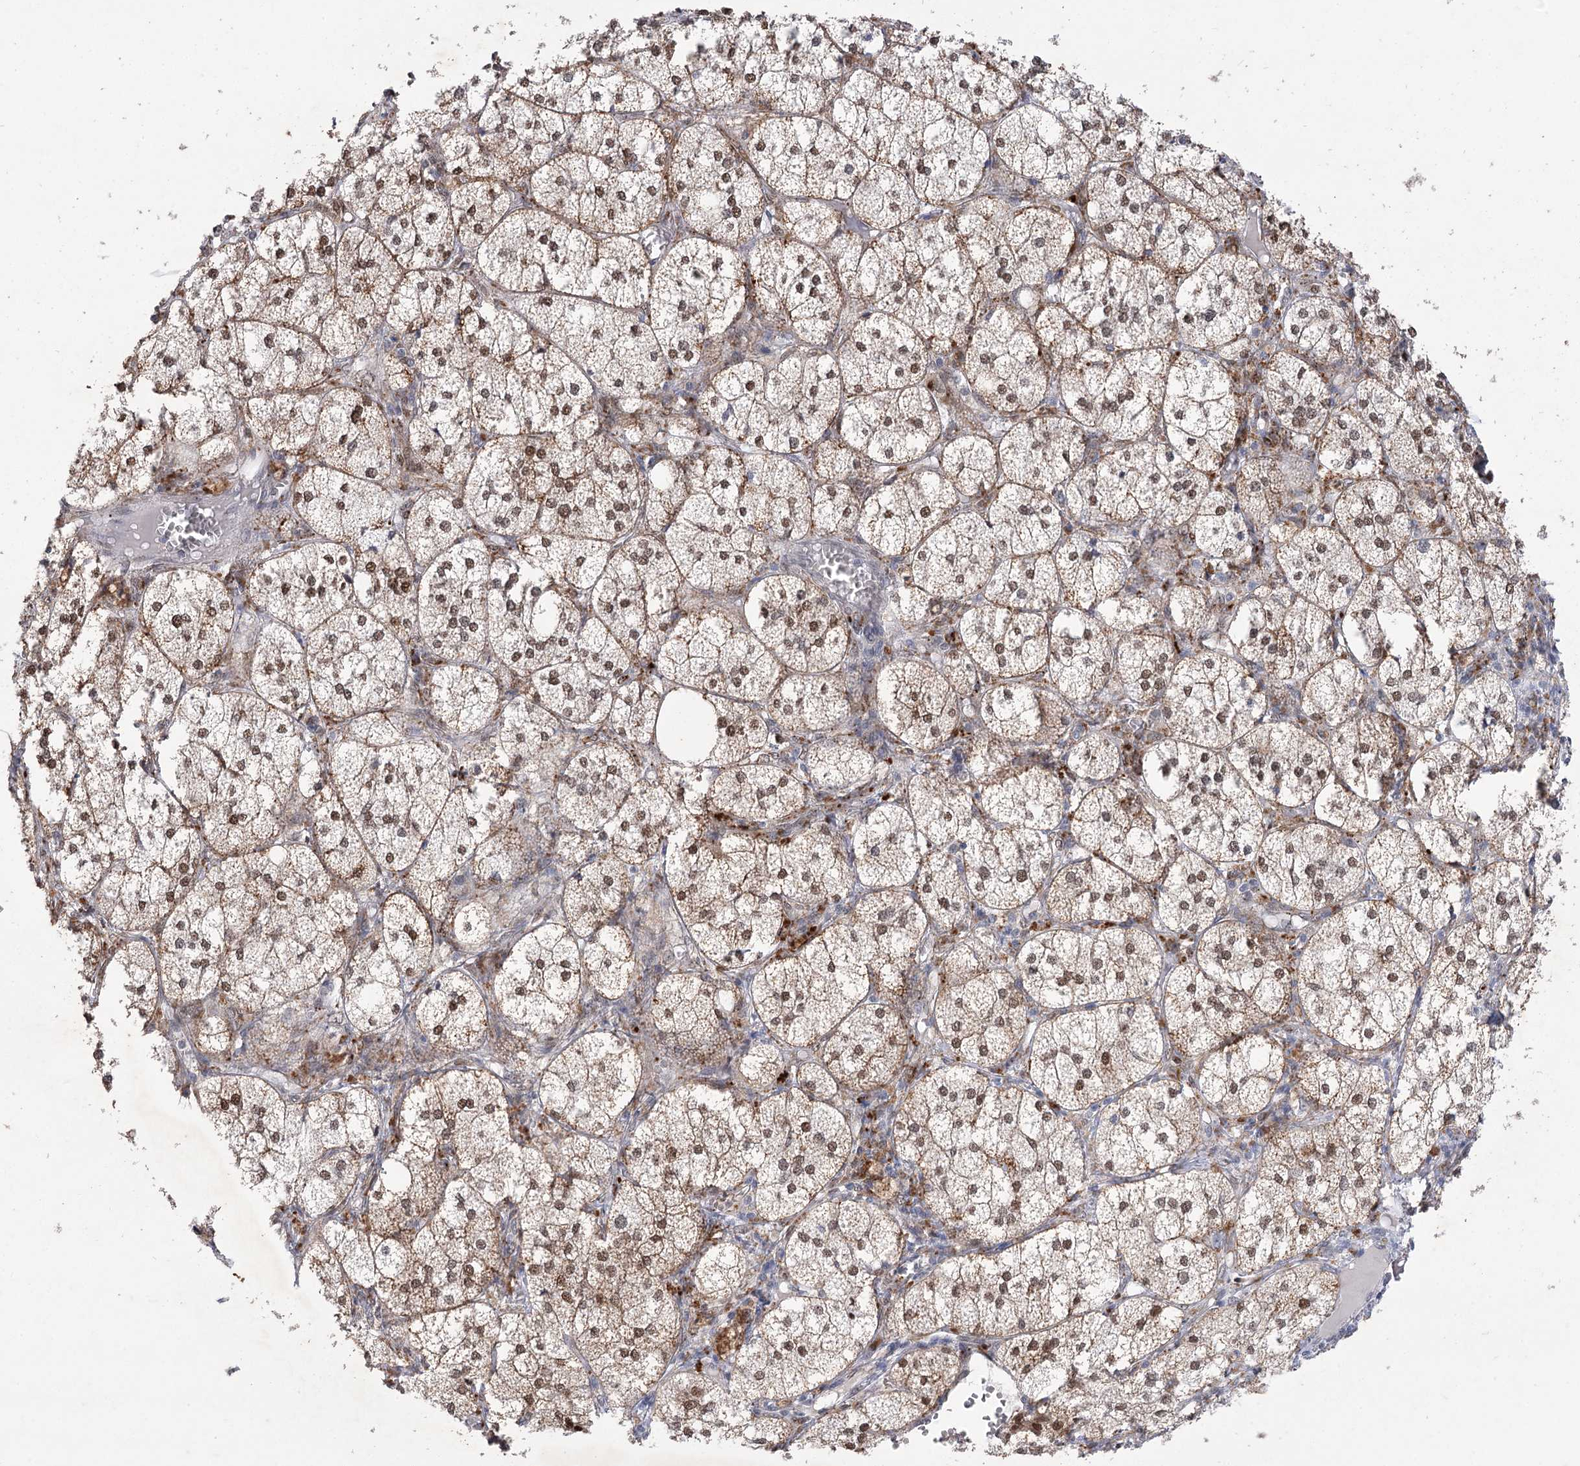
{"staining": {"intensity": "strong", "quantity": ">75%", "location": "cytoplasmic/membranous,nuclear"}, "tissue": "adrenal gland", "cell_type": "Glandular cells", "image_type": "normal", "snomed": [{"axis": "morphology", "description": "Normal tissue, NOS"}, {"axis": "topography", "description": "Adrenal gland"}], "caption": "Protein staining displays strong cytoplasmic/membranous,nuclear expression in approximately >75% of glandular cells in benign adrenal gland. The staining was performed using DAB, with brown indicating positive protein expression. Nuclei are stained blue with hematoxylin.", "gene": "SIAE", "patient": {"sex": "female", "age": 61}}